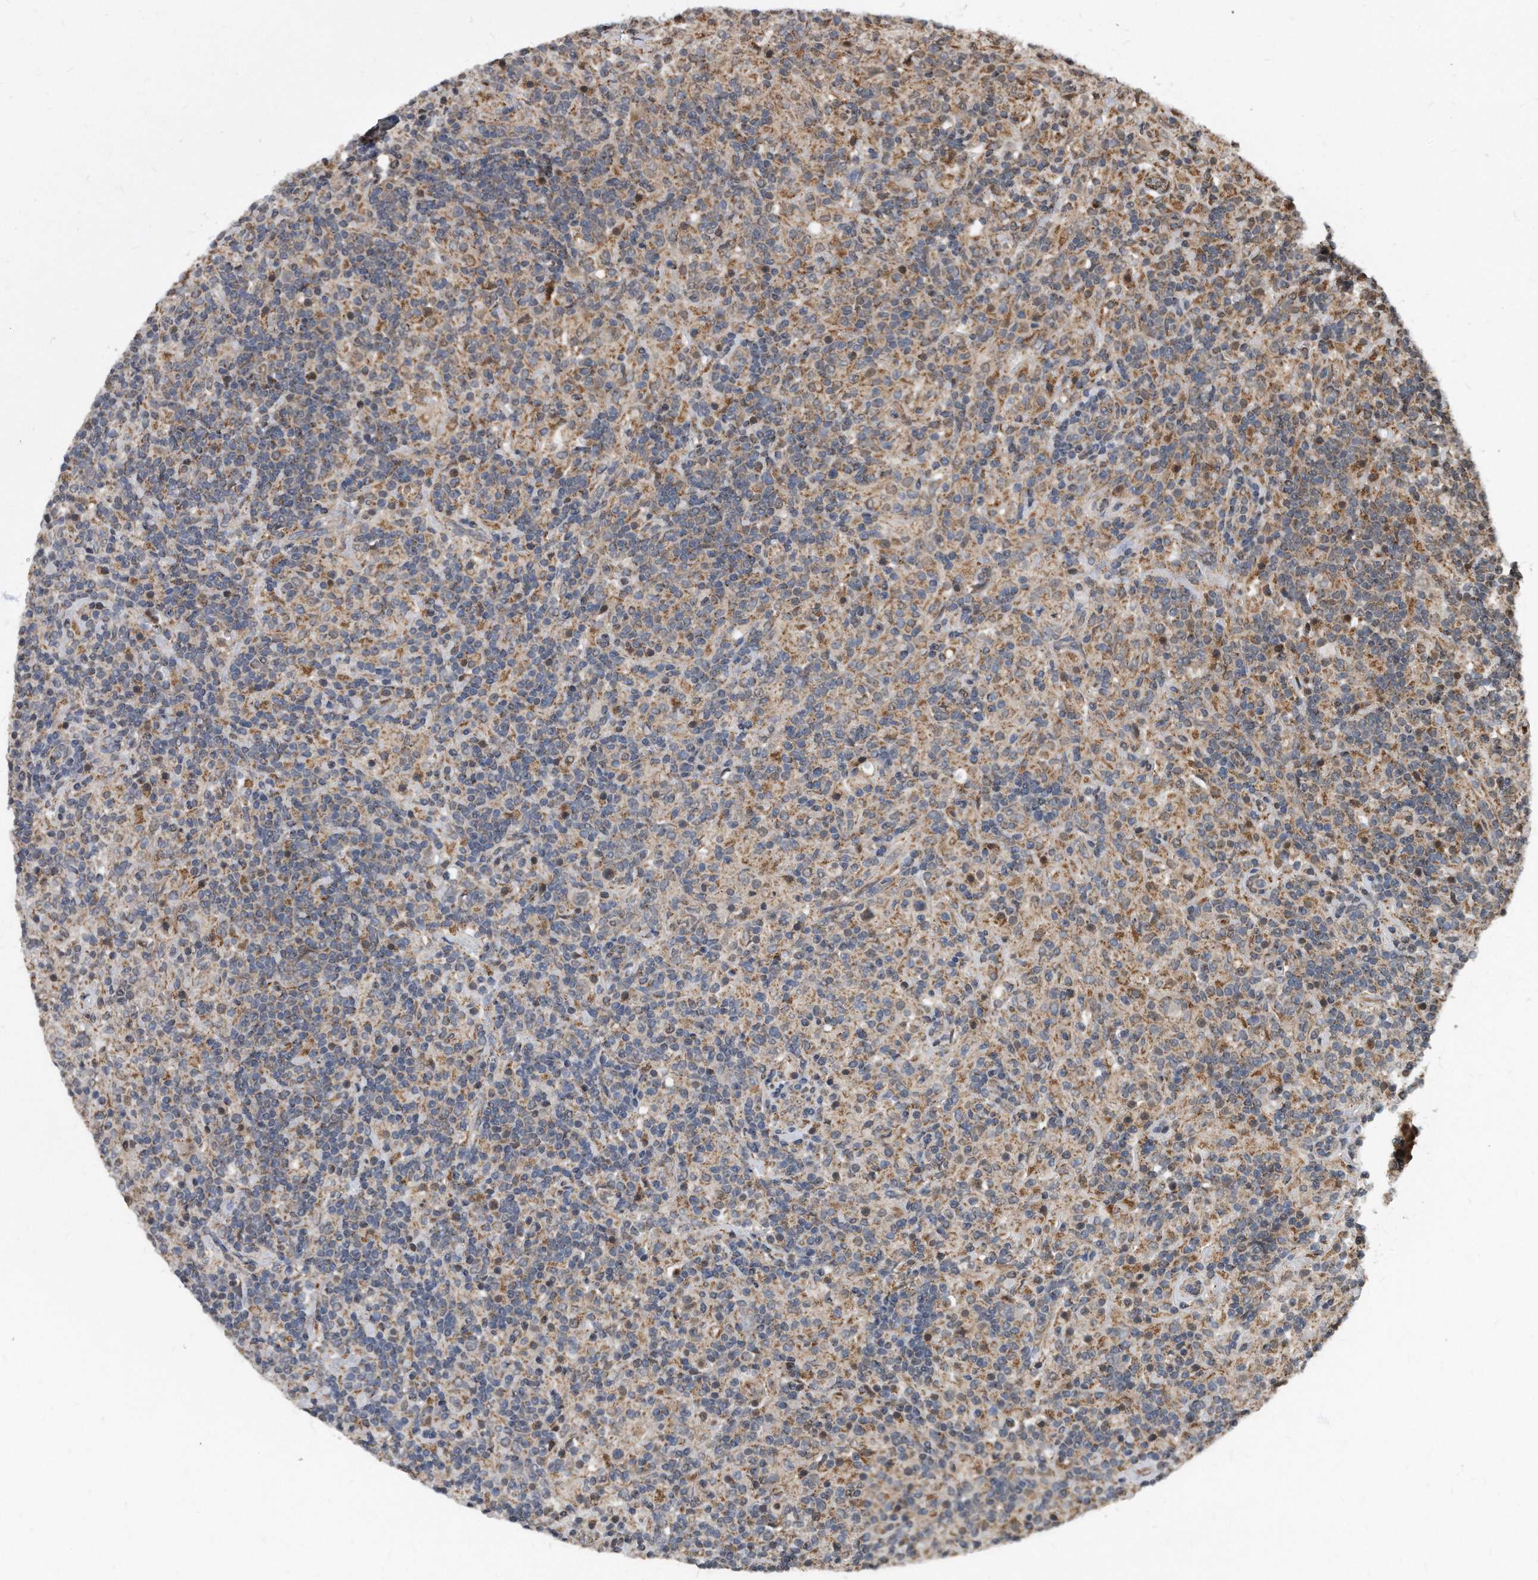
{"staining": {"intensity": "weak", "quantity": "25%-75%", "location": "cytoplasmic/membranous"}, "tissue": "lymphoma", "cell_type": "Tumor cells", "image_type": "cancer", "snomed": [{"axis": "morphology", "description": "Hodgkin's disease, NOS"}, {"axis": "topography", "description": "Lymph node"}], "caption": "A brown stain shows weak cytoplasmic/membranous staining of a protein in human lymphoma tumor cells.", "gene": "DUSP22", "patient": {"sex": "male", "age": 70}}